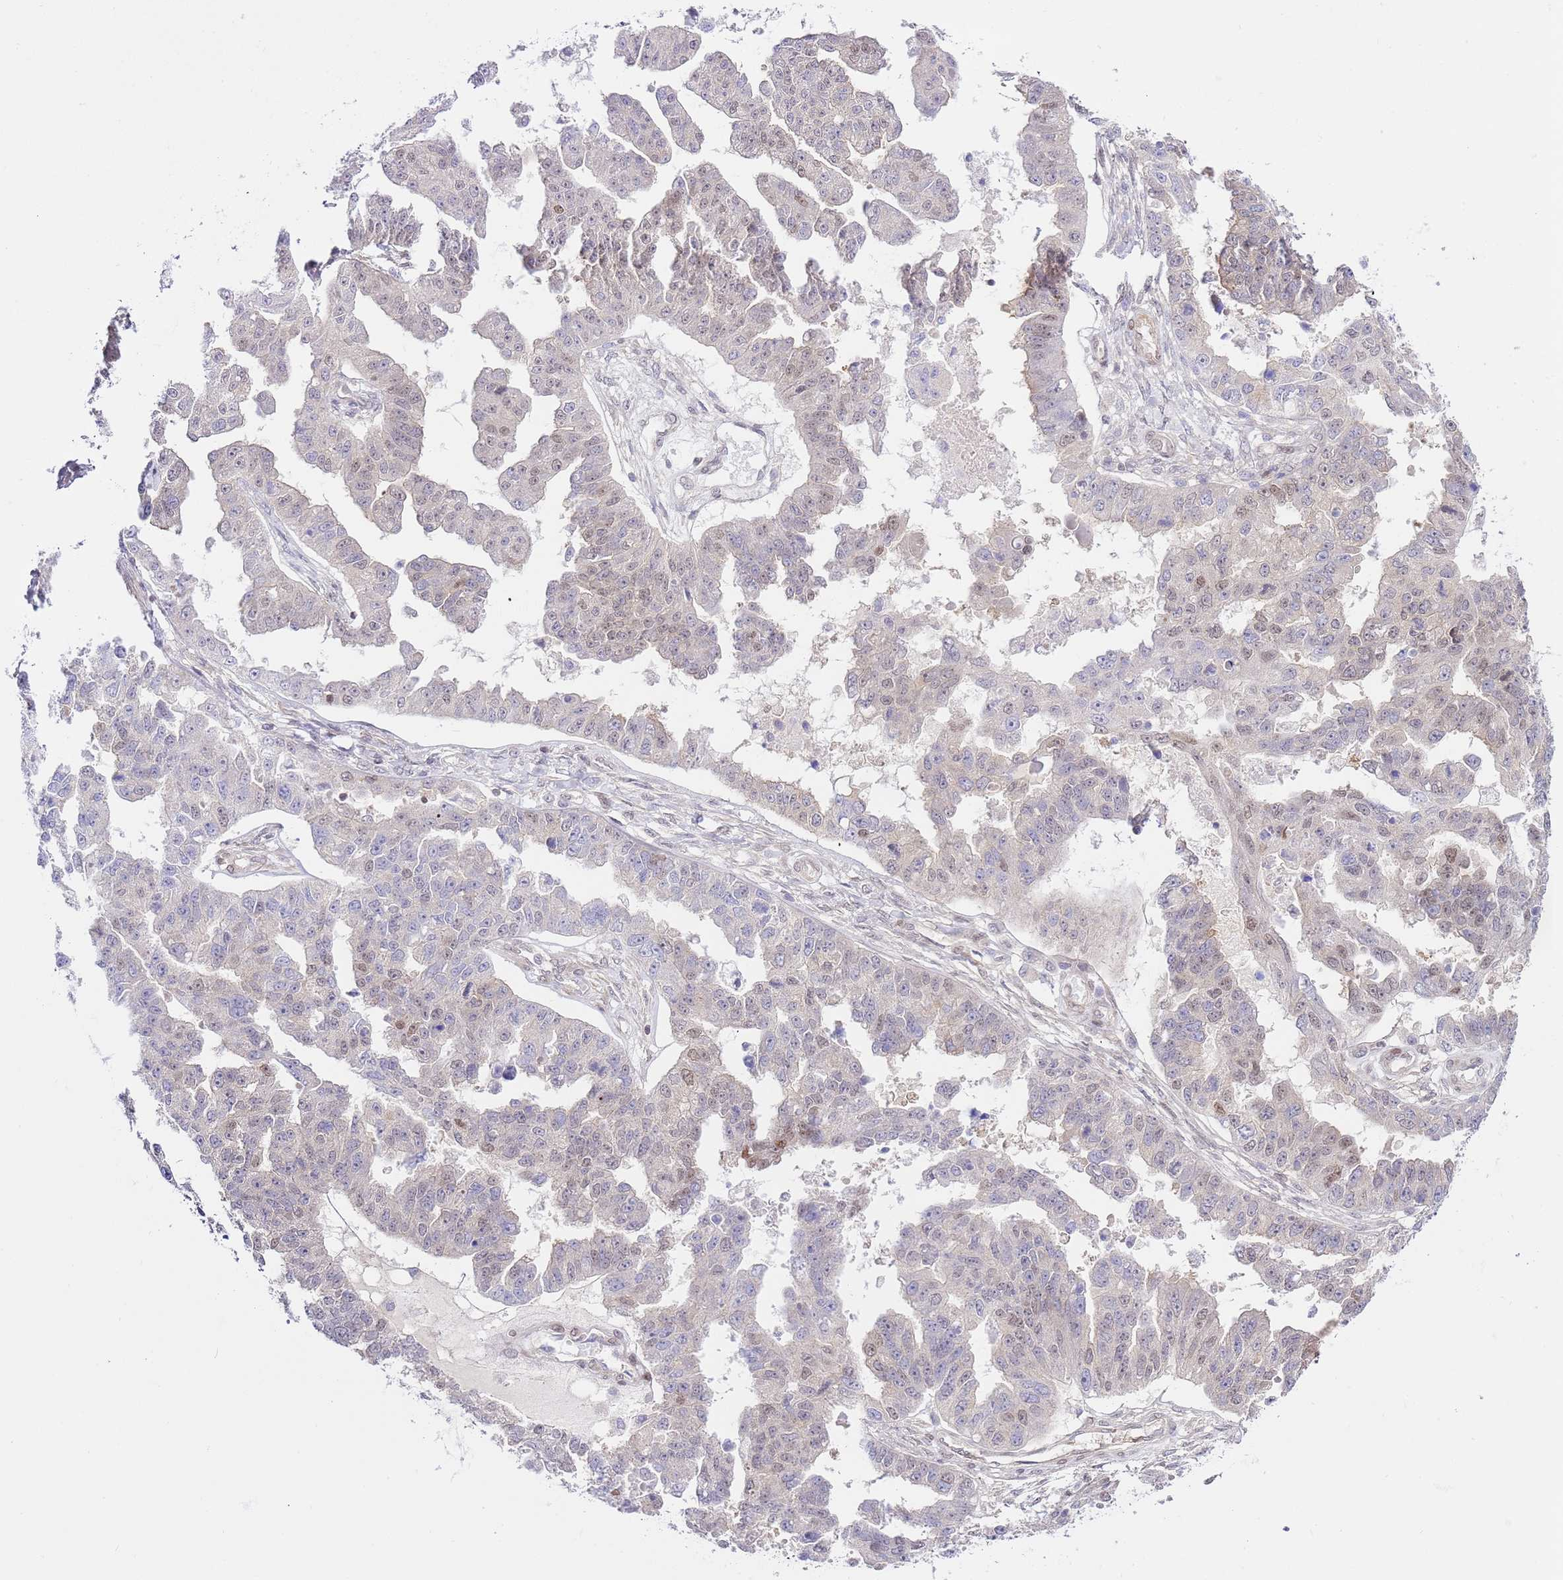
{"staining": {"intensity": "negative", "quantity": "none", "location": "none"}, "tissue": "ovarian cancer", "cell_type": "Tumor cells", "image_type": "cancer", "snomed": [{"axis": "morphology", "description": "Cystadenocarcinoma, serous, NOS"}, {"axis": "topography", "description": "Ovary"}], "caption": "This is an immunohistochemistry histopathology image of human ovarian serous cystadenocarcinoma. There is no expression in tumor cells.", "gene": "TRIM37", "patient": {"sex": "female", "age": 58}}